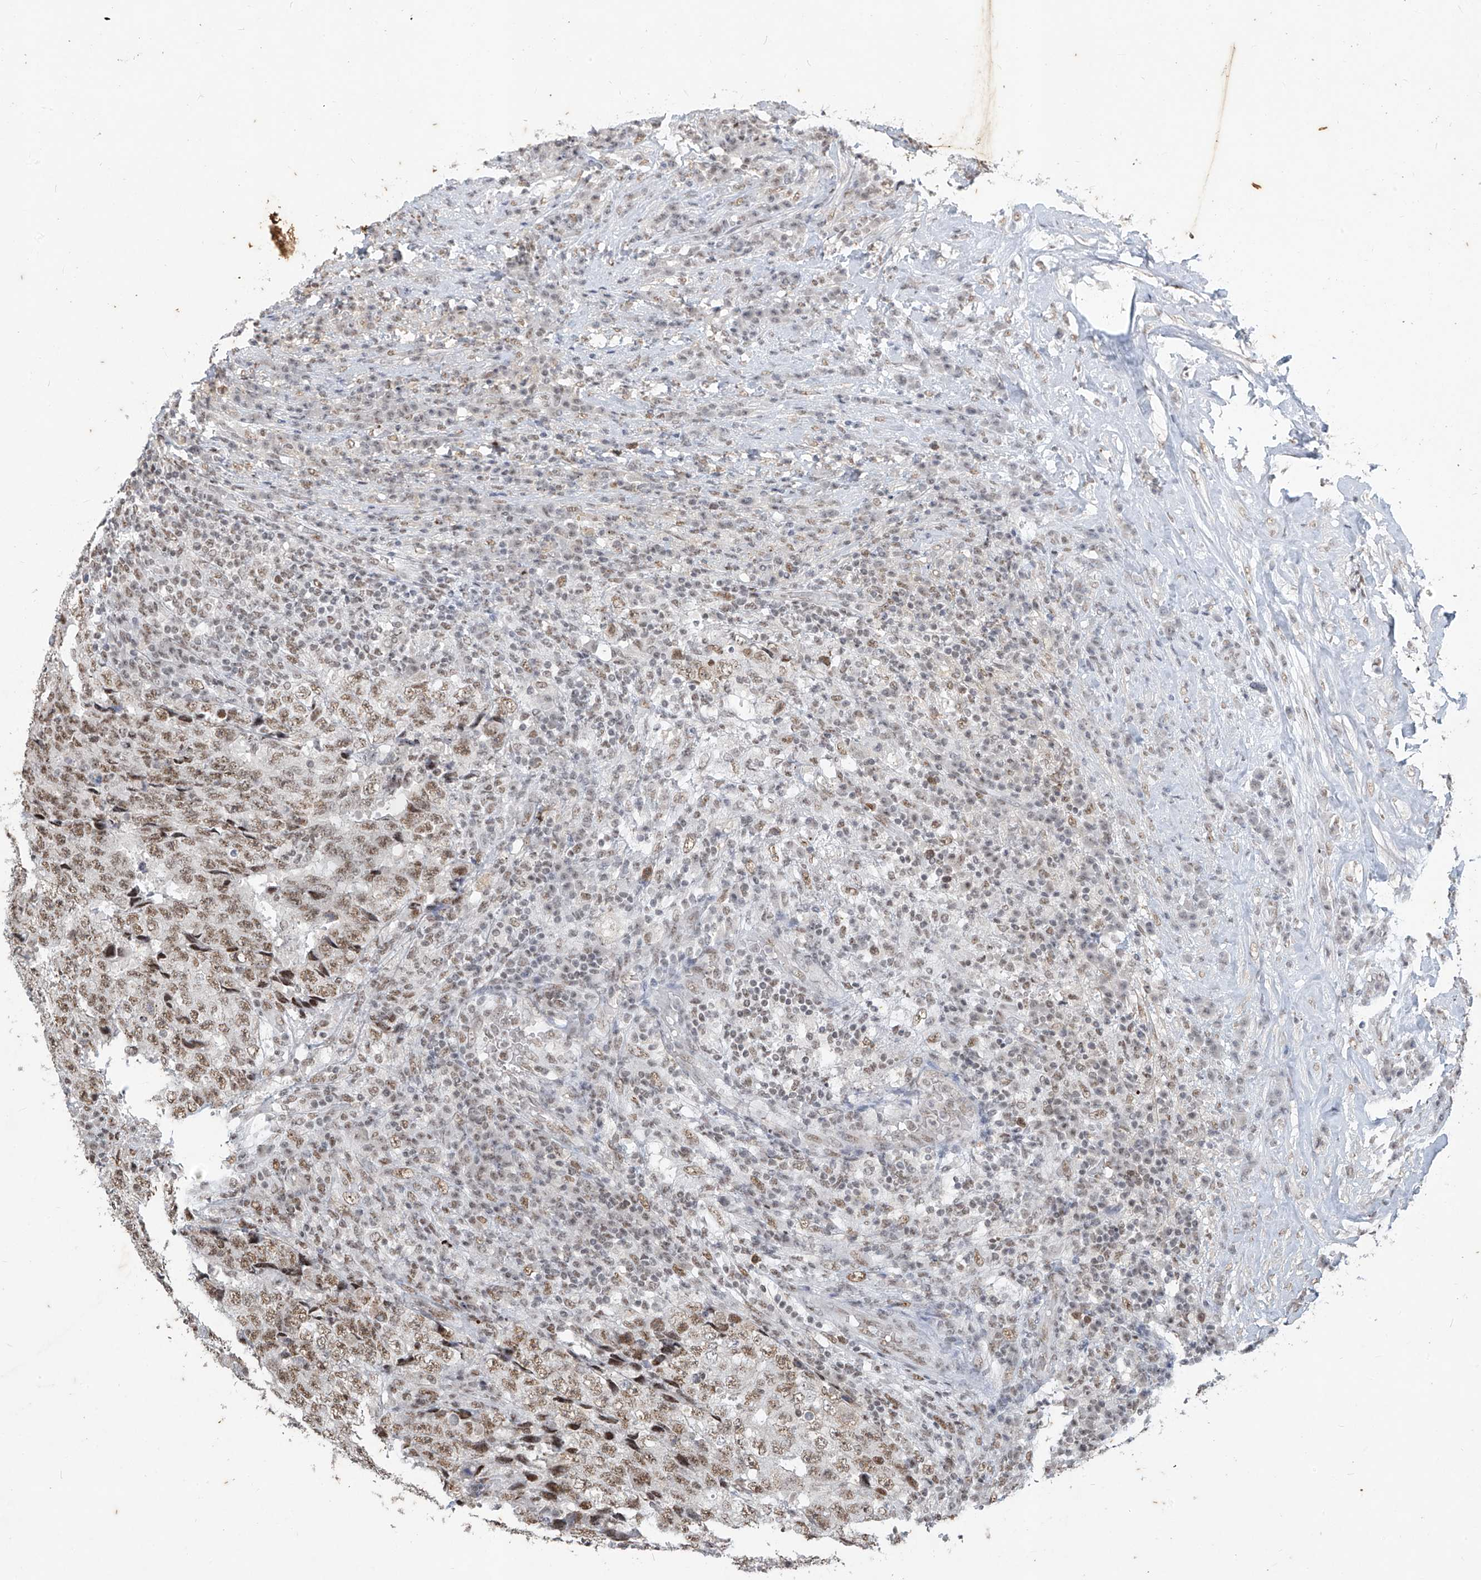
{"staining": {"intensity": "moderate", "quantity": ">75%", "location": "nuclear"}, "tissue": "testis cancer", "cell_type": "Tumor cells", "image_type": "cancer", "snomed": [{"axis": "morphology", "description": "Necrosis, NOS"}, {"axis": "morphology", "description": "Carcinoma, Embryonal, NOS"}, {"axis": "topography", "description": "Testis"}], "caption": "Embryonal carcinoma (testis) stained for a protein shows moderate nuclear positivity in tumor cells.", "gene": "TFEC", "patient": {"sex": "male", "age": 19}}